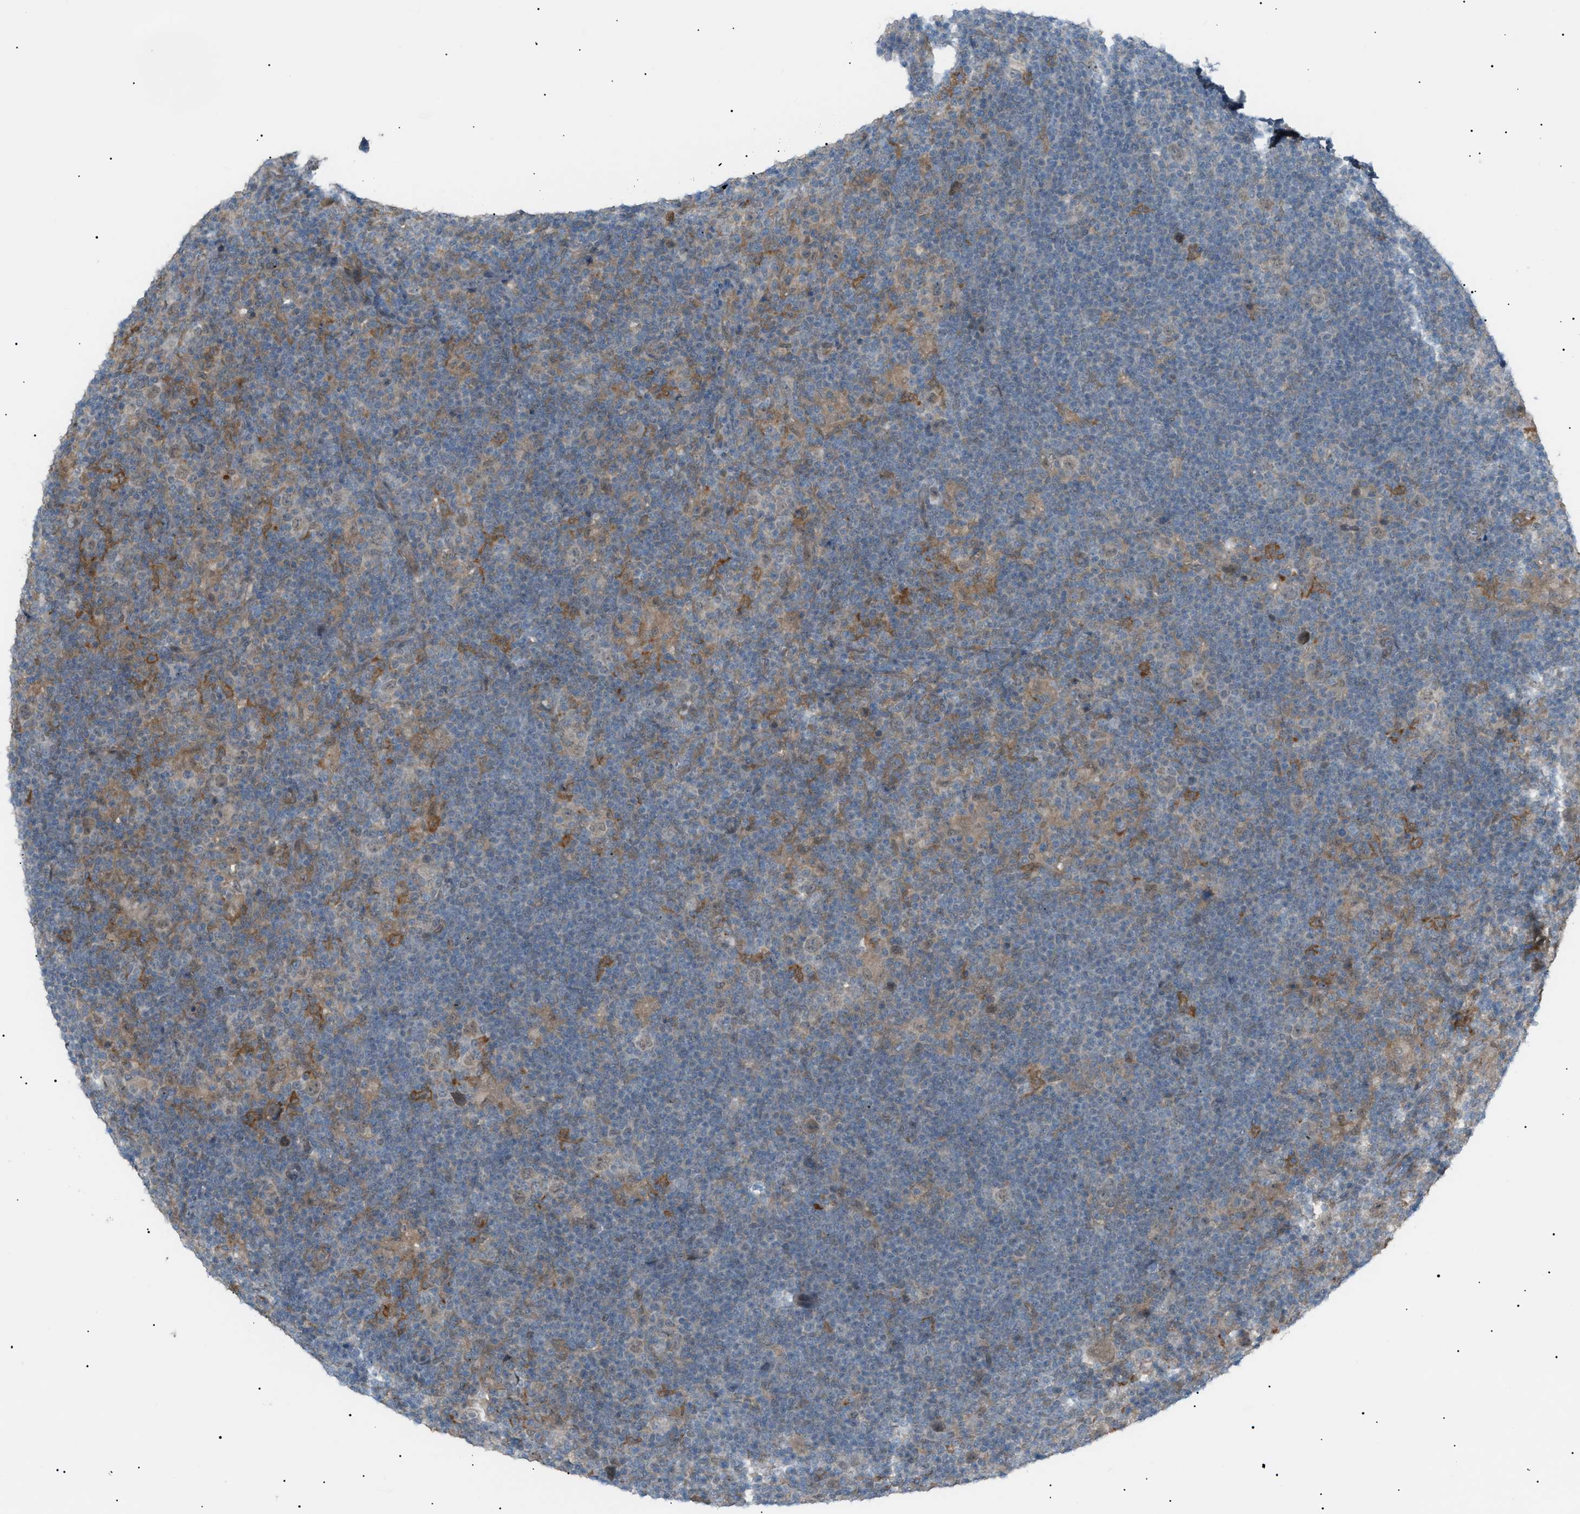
{"staining": {"intensity": "weak", "quantity": ">75%", "location": "cytoplasmic/membranous,nuclear"}, "tissue": "lymphoma", "cell_type": "Tumor cells", "image_type": "cancer", "snomed": [{"axis": "morphology", "description": "Hodgkin's disease, NOS"}, {"axis": "topography", "description": "Lymph node"}], "caption": "The image shows a brown stain indicating the presence of a protein in the cytoplasmic/membranous and nuclear of tumor cells in lymphoma.", "gene": "LPIN2", "patient": {"sex": "female", "age": 57}}